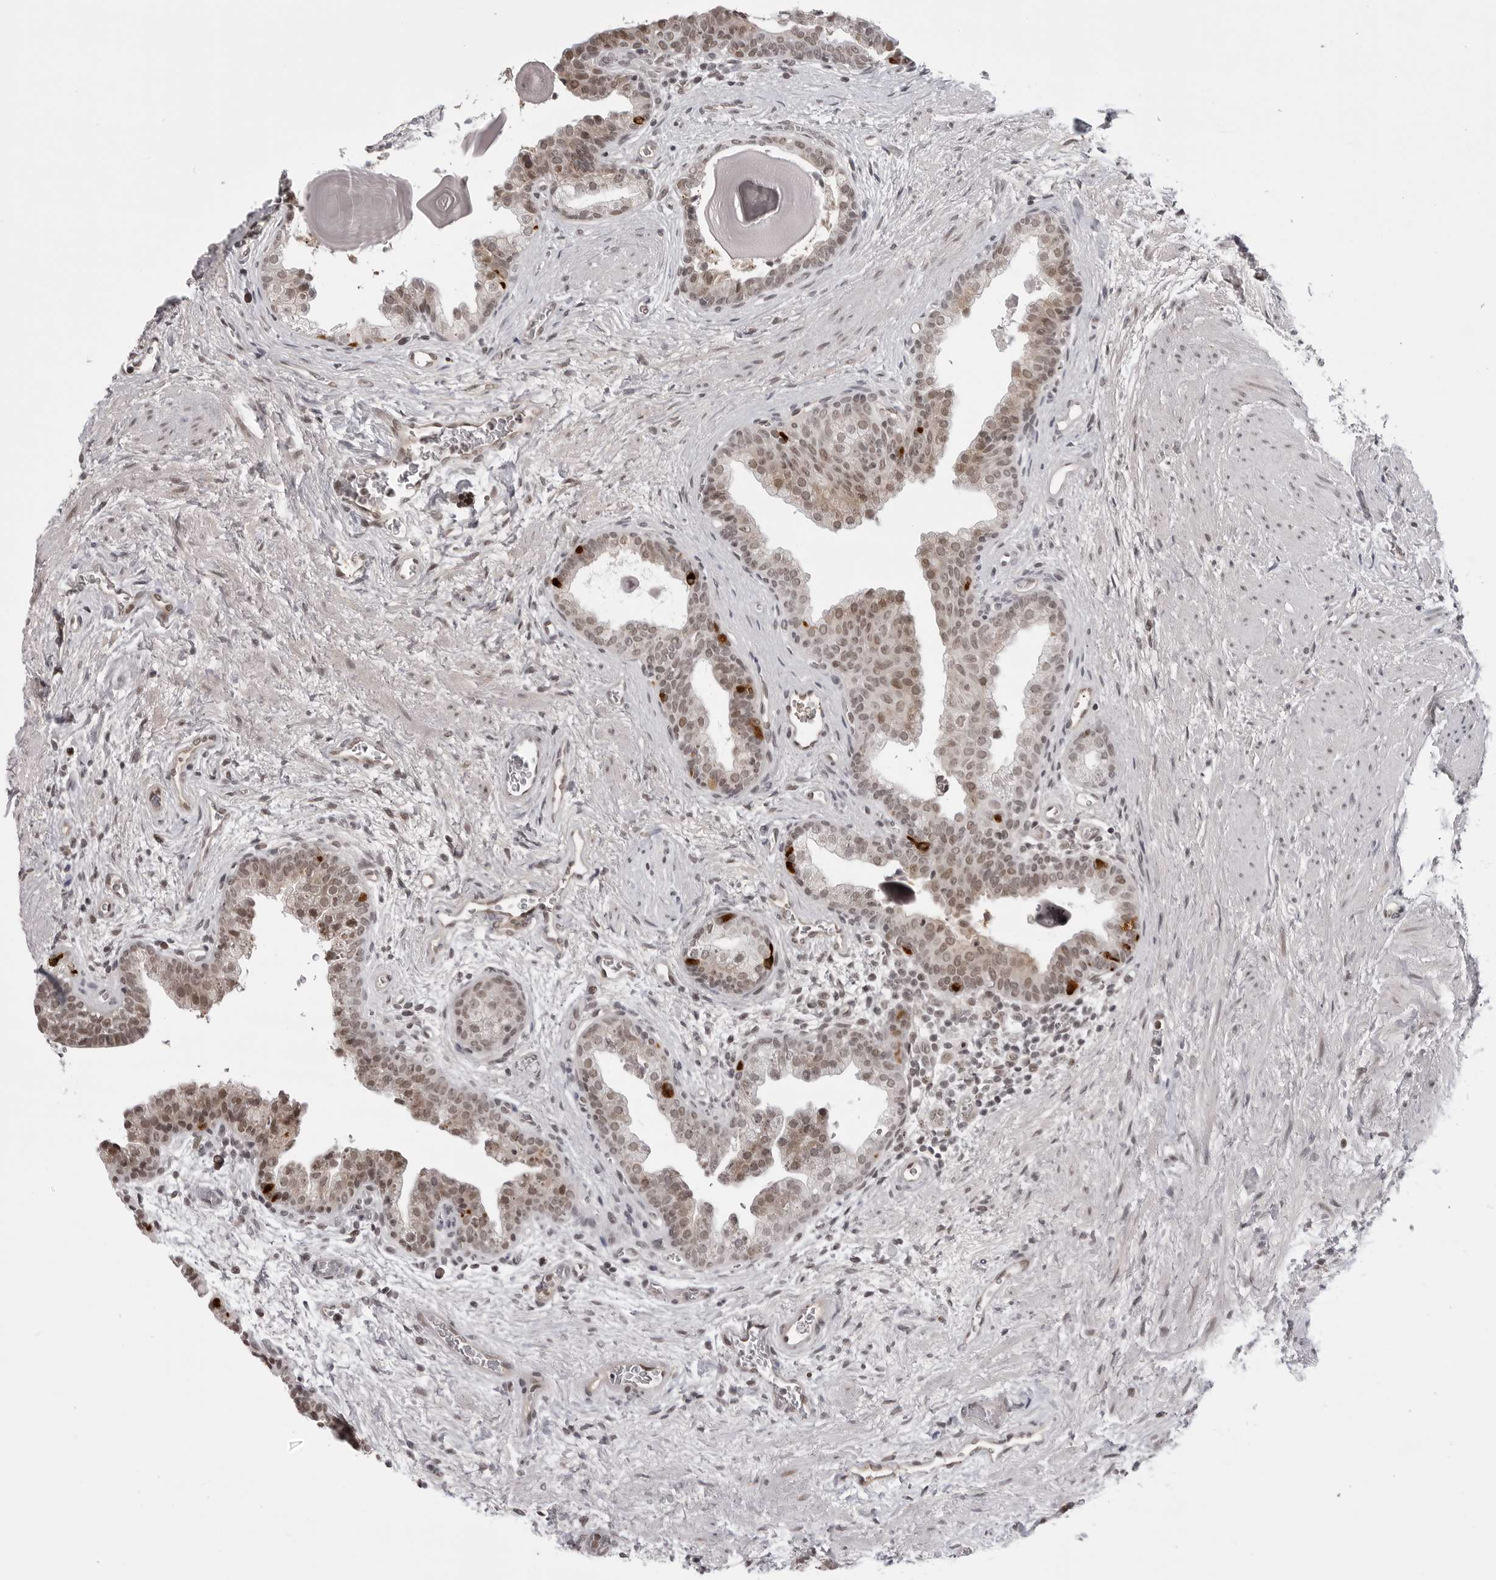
{"staining": {"intensity": "moderate", "quantity": "<25%", "location": "nuclear"}, "tissue": "prostate", "cell_type": "Glandular cells", "image_type": "normal", "snomed": [{"axis": "morphology", "description": "Normal tissue, NOS"}, {"axis": "topography", "description": "Prostate"}], "caption": "Benign prostate exhibits moderate nuclear positivity in about <25% of glandular cells Immunohistochemistry stains the protein of interest in brown and the nuclei are stained blue..", "gene": "PHF3", "patient": {"sex": "male", "age": 48}}